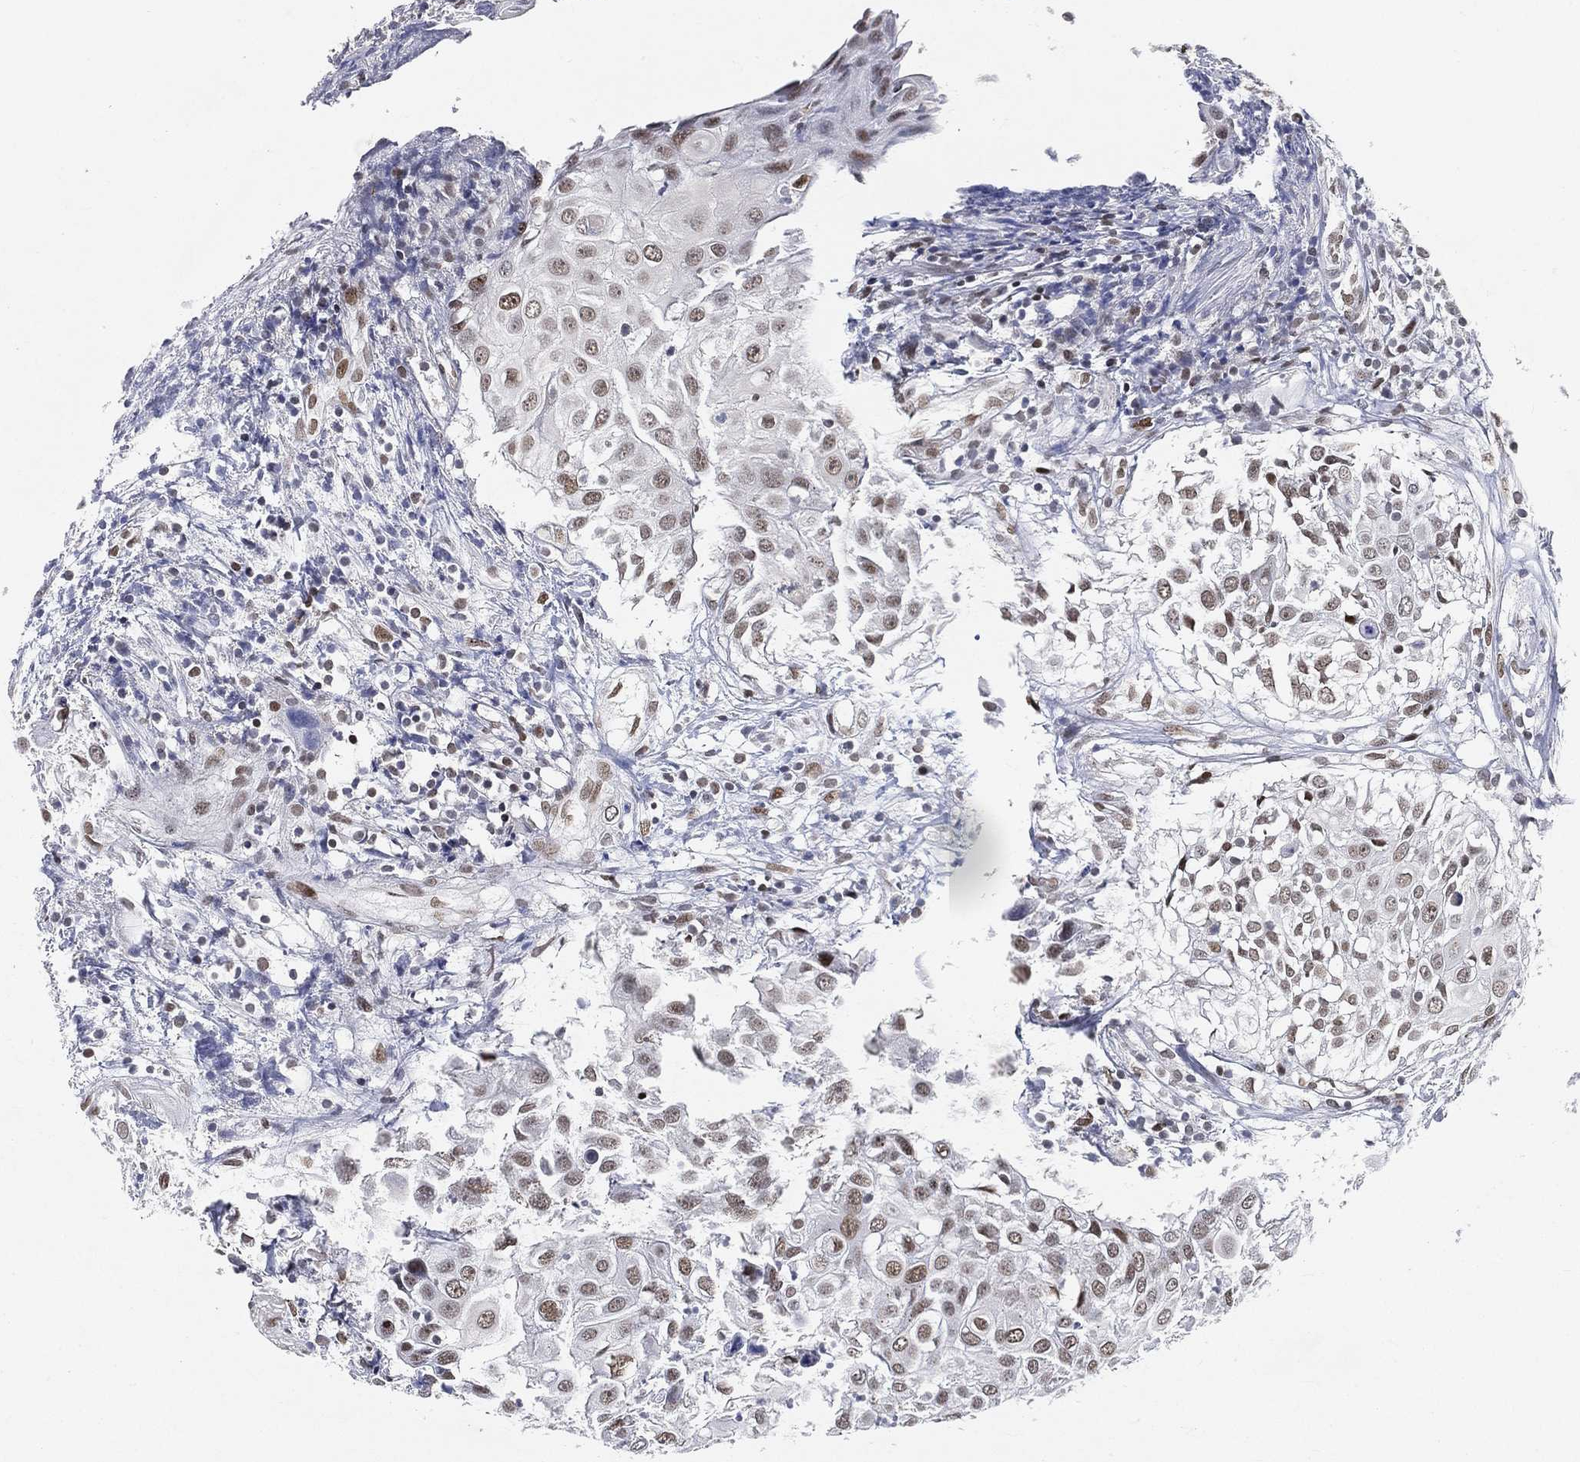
{"staining": {"intensity": "weak", "quantity": "25%-75%", "location": "nuclear"}, "tissue": "urothelial cancer", "cell_type": "Tumor cells", "image_type": "cancer", "snomed": [{"axis": "morphology", "description": "Urothelial carcinoma, High grade"}, {"axis": "topography", "description": "Urinary bladder"}], "caption": "Weak nuclear positivity is seen in approximately 25%-75% of tumor cells in urothelial cancer. The protein is stained brown, and the nuclei are stained in blue (DAB (3,3'-diaminobenzidine) IHC with brightfield microscopy, high magnification).", "gene": "YLPM1", "patient": {"sex": "female", "age": 79}}